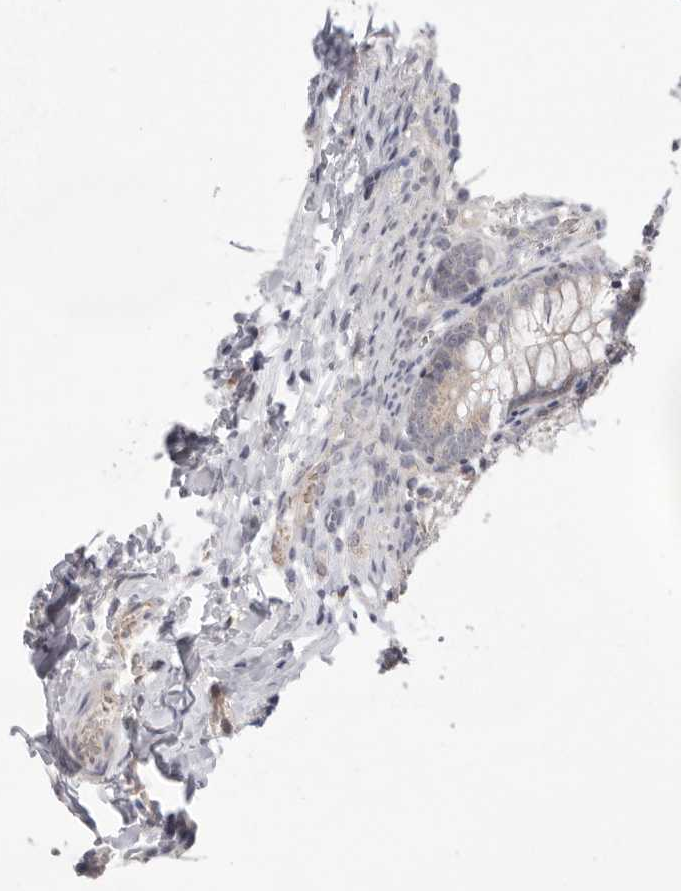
{"staining": {"intensity": "weak", "quantity": "<25%", "location": "cytoplasmic/membranous"}, "tissue": "appendix", "cell_type": "Glandular cells", "image_type": "normal", "snomed": [{"axis": "morphology", "description": "Normal tissue, NOS"}, {"axis": "topography", "description": "Appendix"}], "caption": "IHC of benign human appendix demonstrates no positivity in glandular cells.", "gene": "TLR3", "patient": {"sex": "male", "age": 1}}